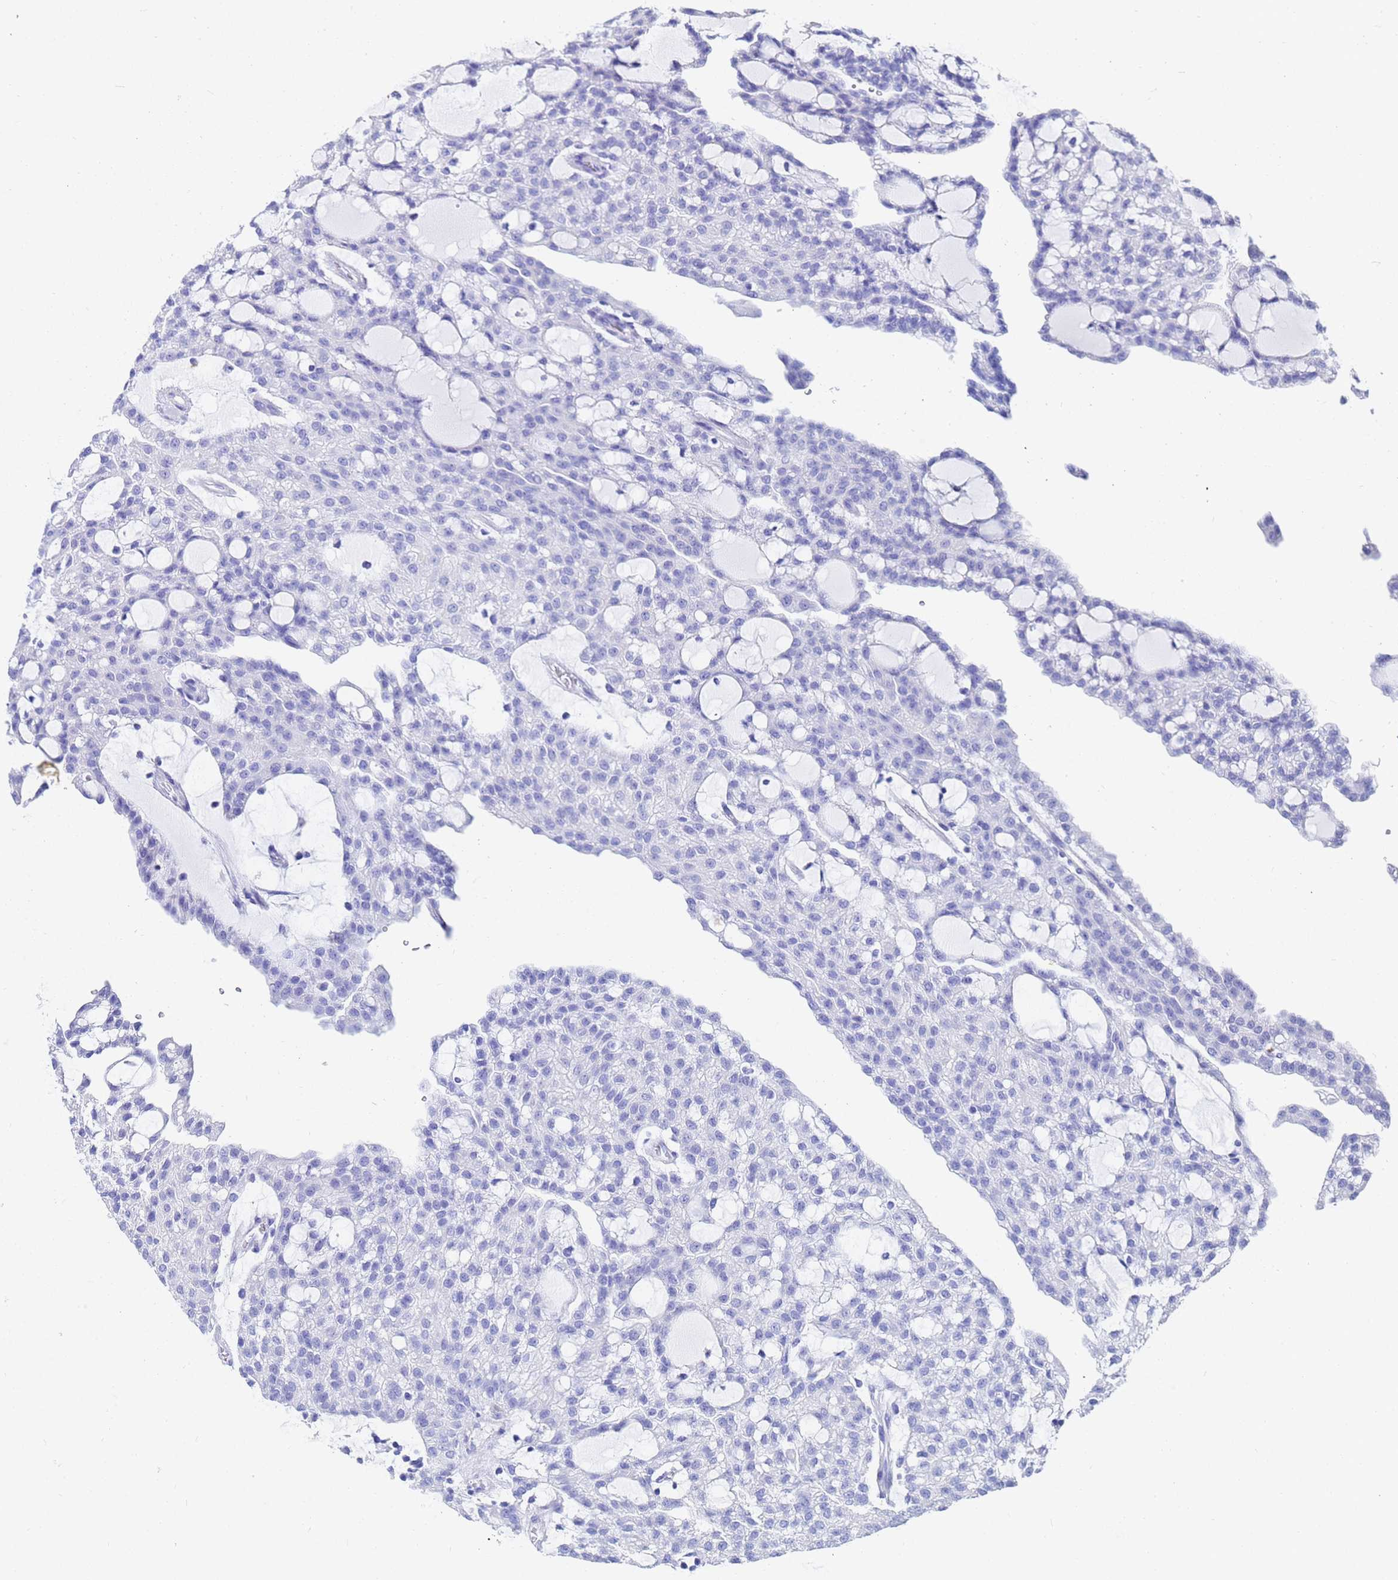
{"staining": {"intensity": "negative", "quantity": "none", "location": "none"}, "tissue": "renal cancer", "cell_type": "Tumor cells", "image_type": "cancer", "snomed": [{"axis": "morphology", "description": "Adenocarcinoma, NOS"}, {"axis": "topography", "description": "Kidney"}], "caption": "A histopathology image of human adenocarcinoma (renal) is negative for staining in tumor cells. (Immunohistochemistry (ihc), brightfield microscopy, high magnification).", "gene": "C2orf72", "patient": {"sex": "male", "age": 63}}